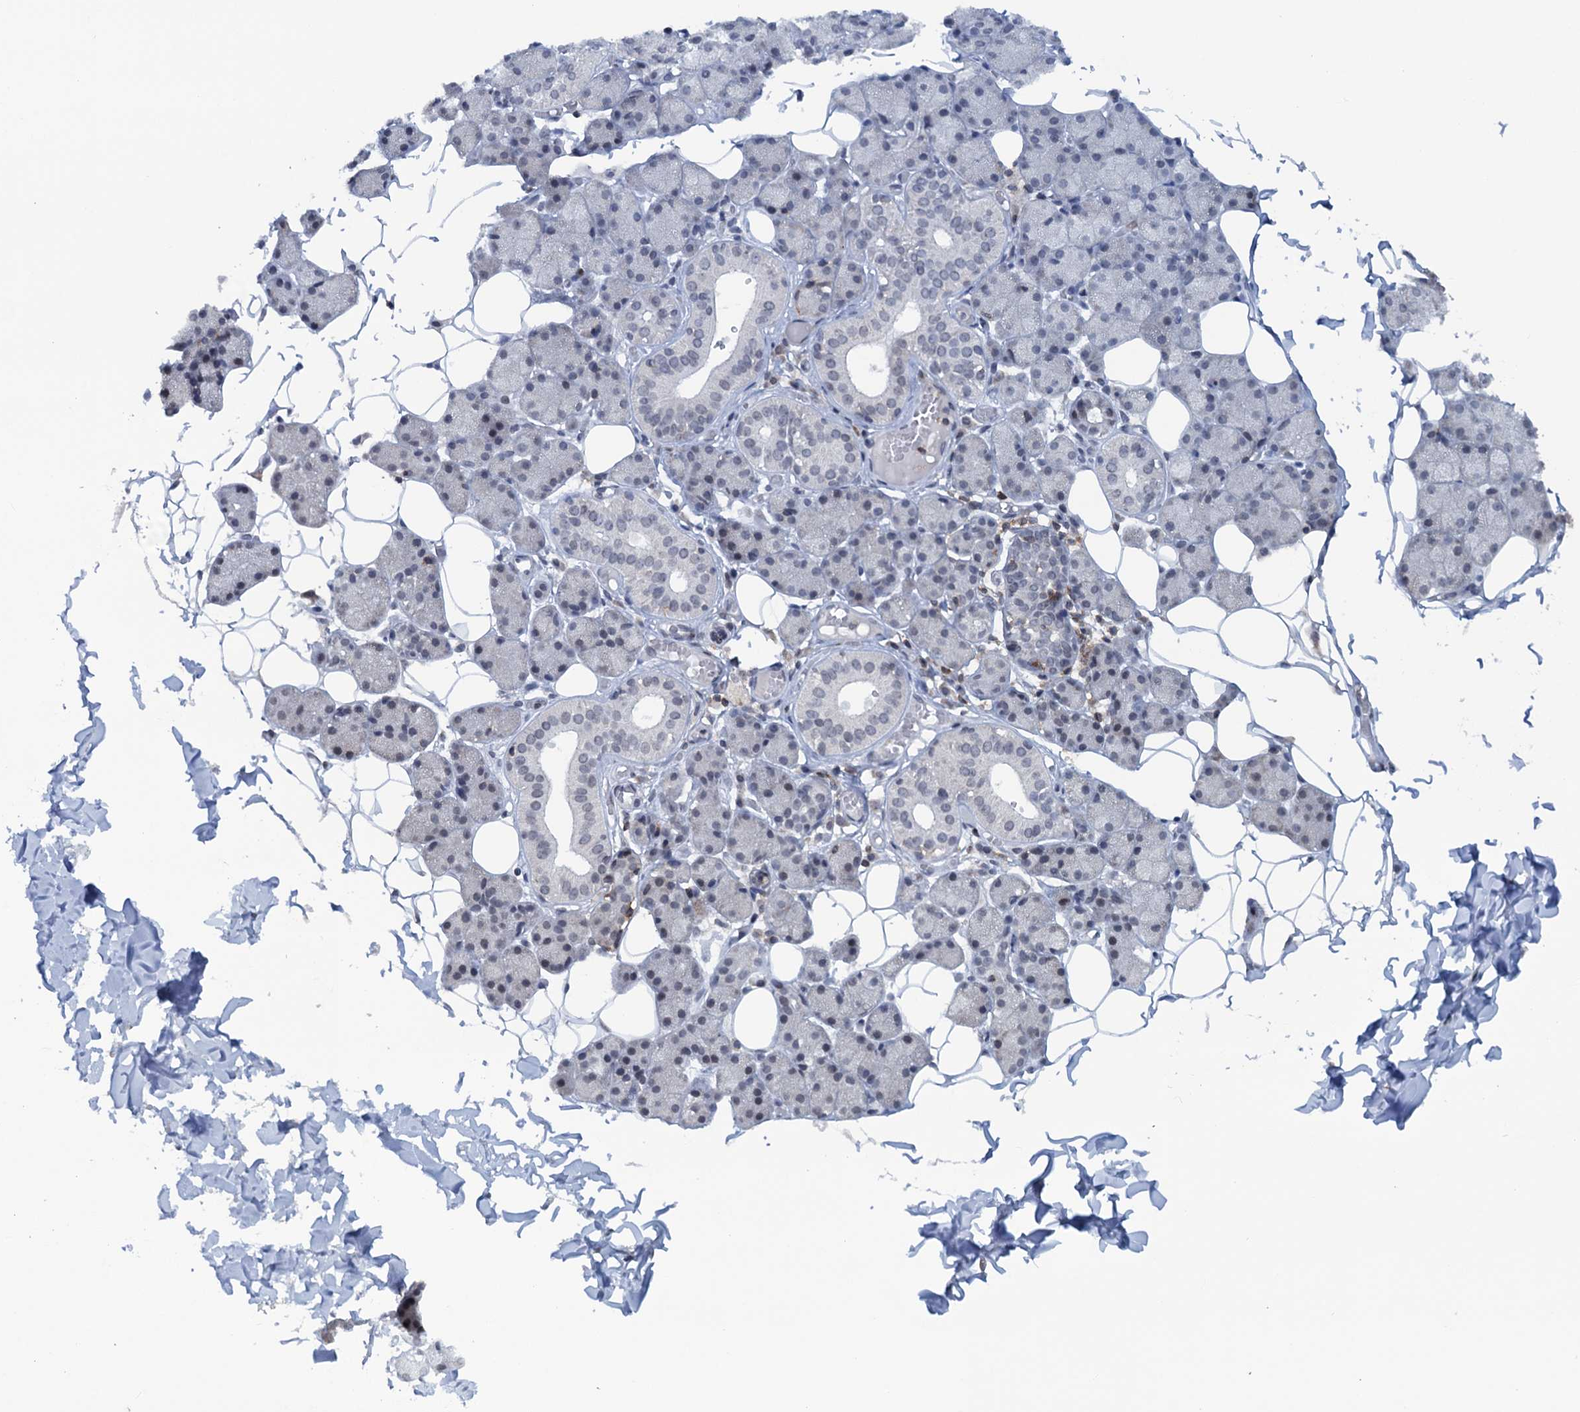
{"staining": {"intensity": "negative", "quantity": "none", "location": "none"}, "tissue": "salivary gland", "cell_type": "Glandular cells", "image_type": "normal", "snomed": [{"axis": "morphology", "description": "Normal tissue, NOS"}, {"axis": "topography", "description": "Salivary gland"}], "caption": "Glandular cells show no significant staining in unremarkable salivary gland. (IHC, brightfield microscopy, high magnification).", "gene": "FYB1", "patient": {"sex": "female", "age": 33}}